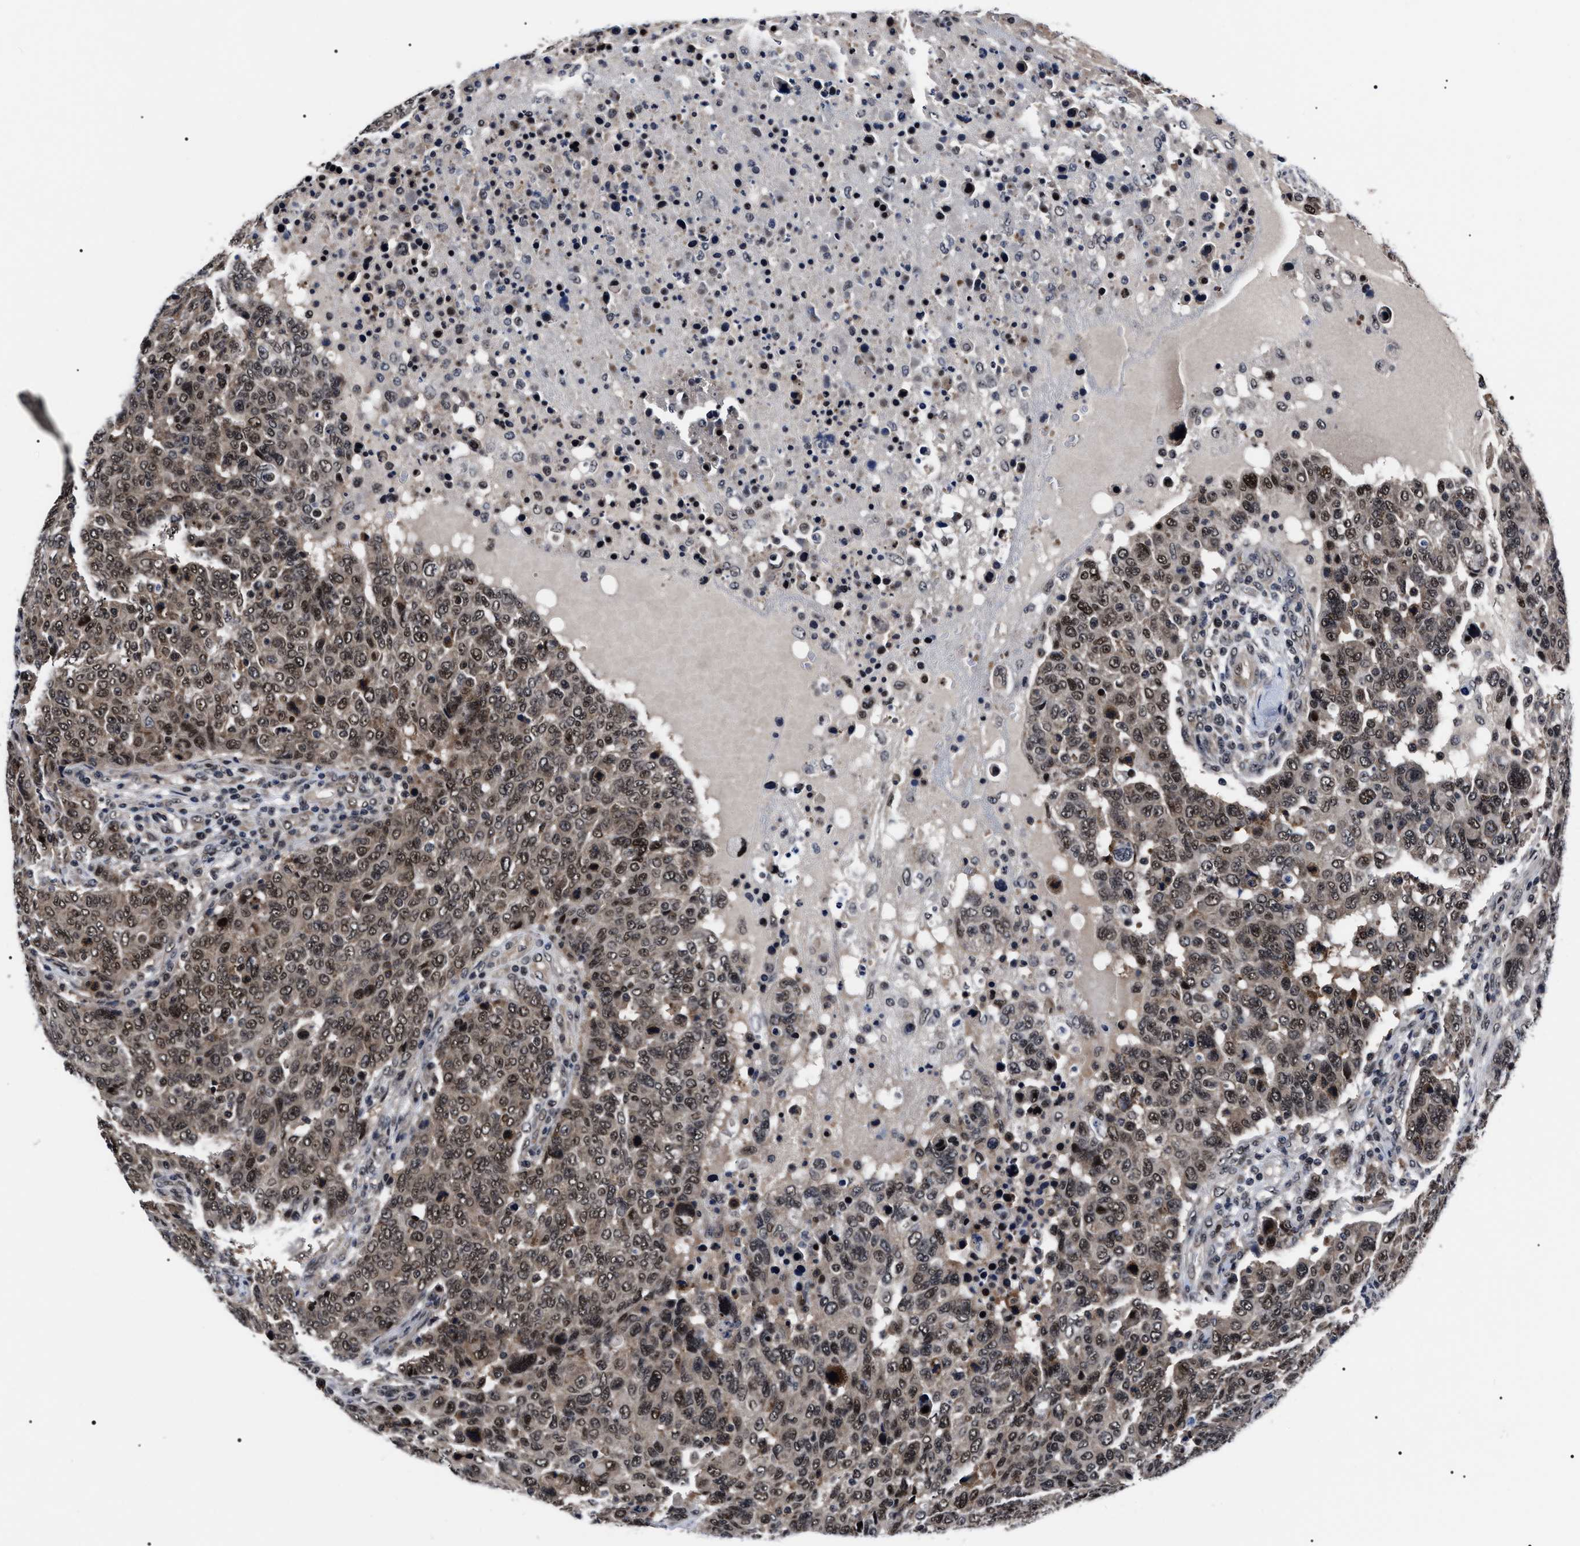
{"staining": {"intensity": "moderate", "quantity": ">75%", "location": "cytoplasmic/membranous,nuclear"}, "tissue": "breast cancer", "cell_type": "Tumor cells", "image_type": "cancer", "snomed": [{"axis": "morphology", "description": "Duct carcinoma"}, {"axis": "topography", "description": "Breast"}], "caption": "This image displays invasive ductal carcinoma (breast) stained with immunohistochemistry to label a protein in brown. The cytoplasmic/membranous and nuclear of tumor cells show moderate positivity for the protein. Nuclei are counter-stained blue.", "gene": "CSNK2A1", "patient": {"sex": "female", "age": 37}}